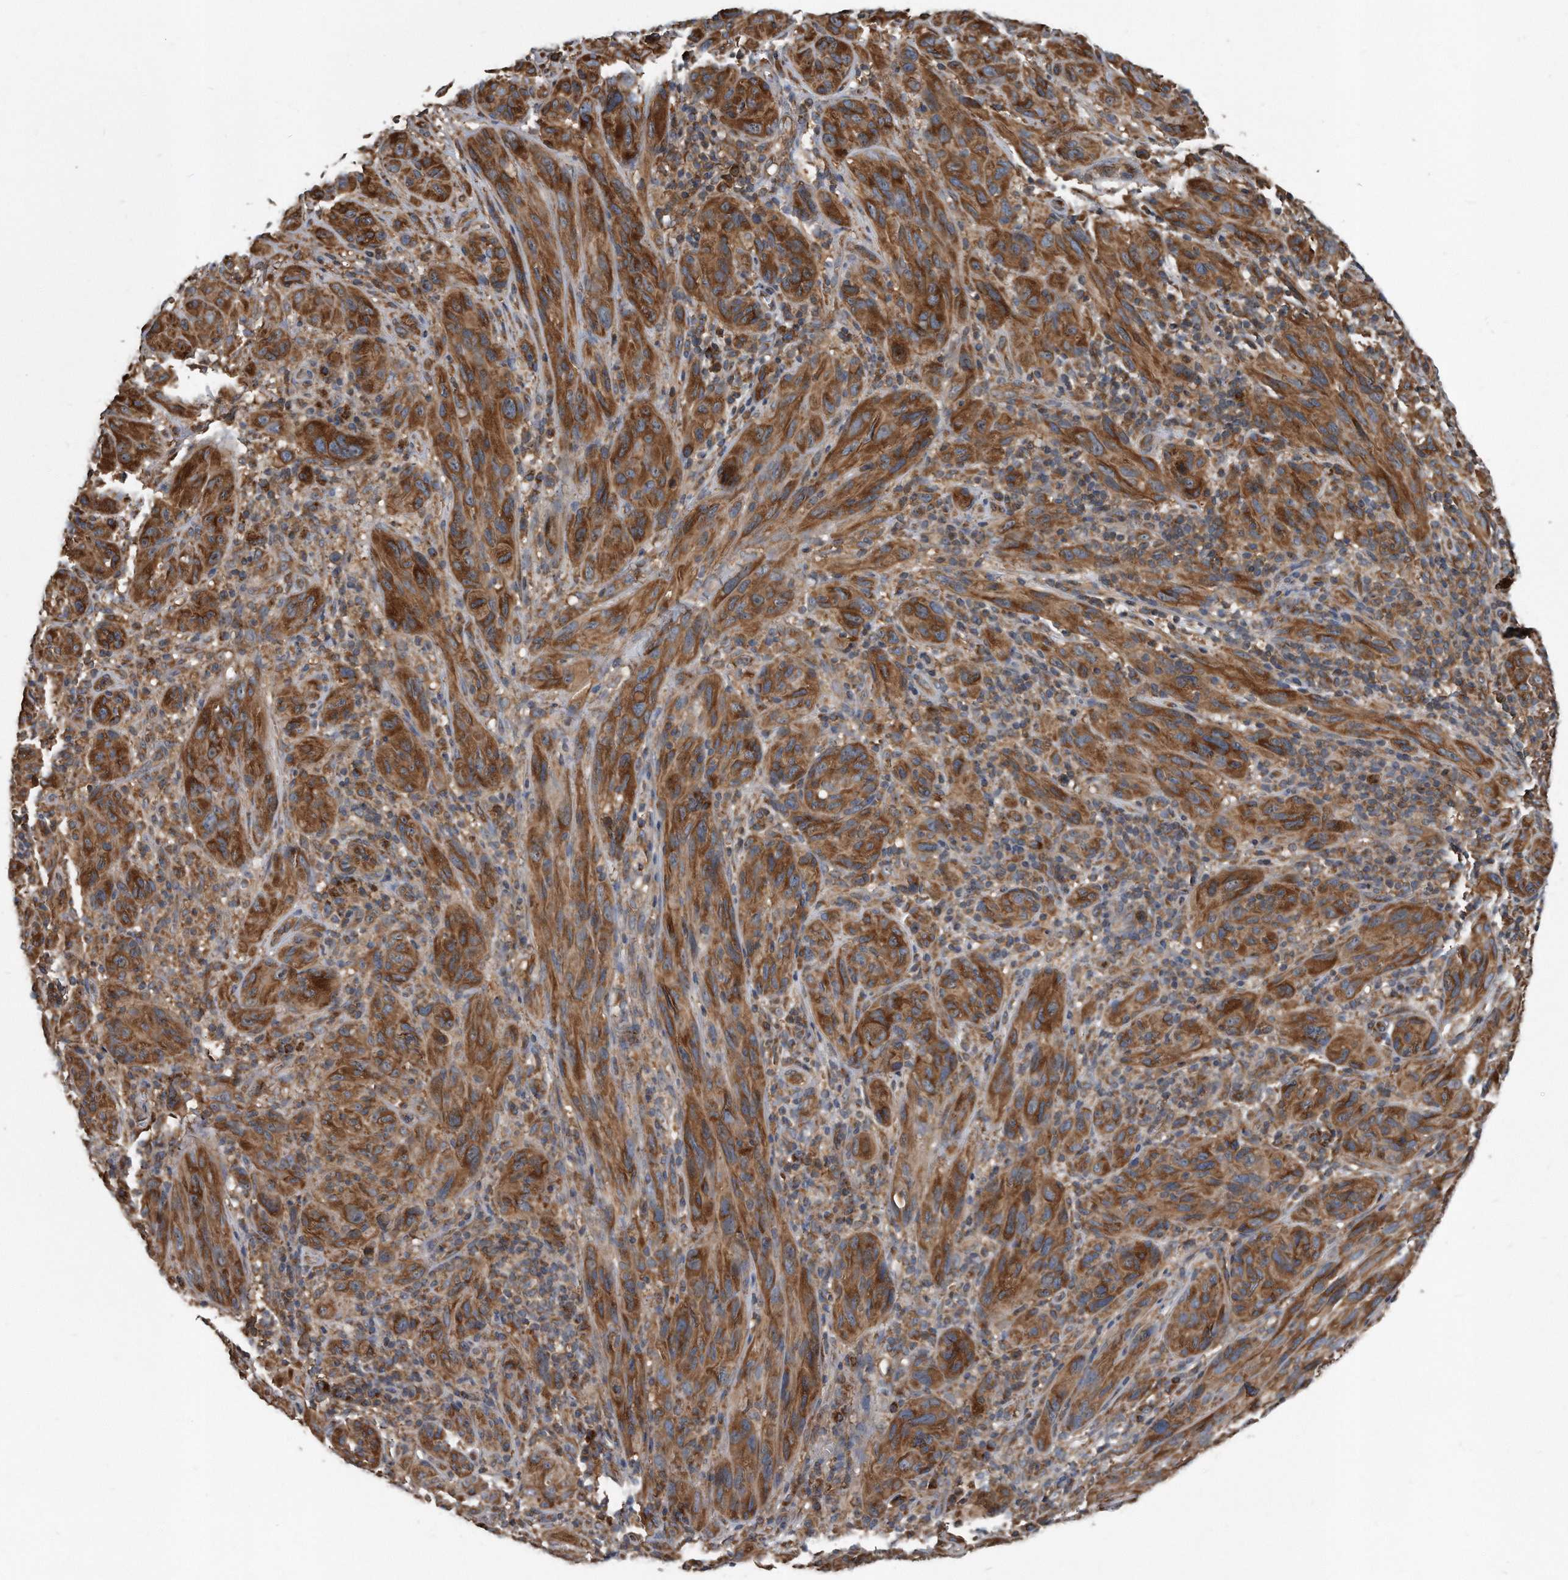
{"staining": {"intensity": "moderate", "quantity": ">75%", "location": "cytoplasmic/membranous"}, "tissue": "melanoma", "cell_type": "Tumor cells", "image_type": "cancer", "snomed": [{"axis": "morphology", "description": "Malignant melanoma, NOS"}, {"axis": "topography", "description": "Skin of head"}], "caption": "About >75% of tumor cells in melanoma reveal moderate cytoplasmic/membranous protein staining as visualized by brown immunohistochemical staining.", "gene": "FAM136A", "patient": {"sex": "male", "age": 96}}